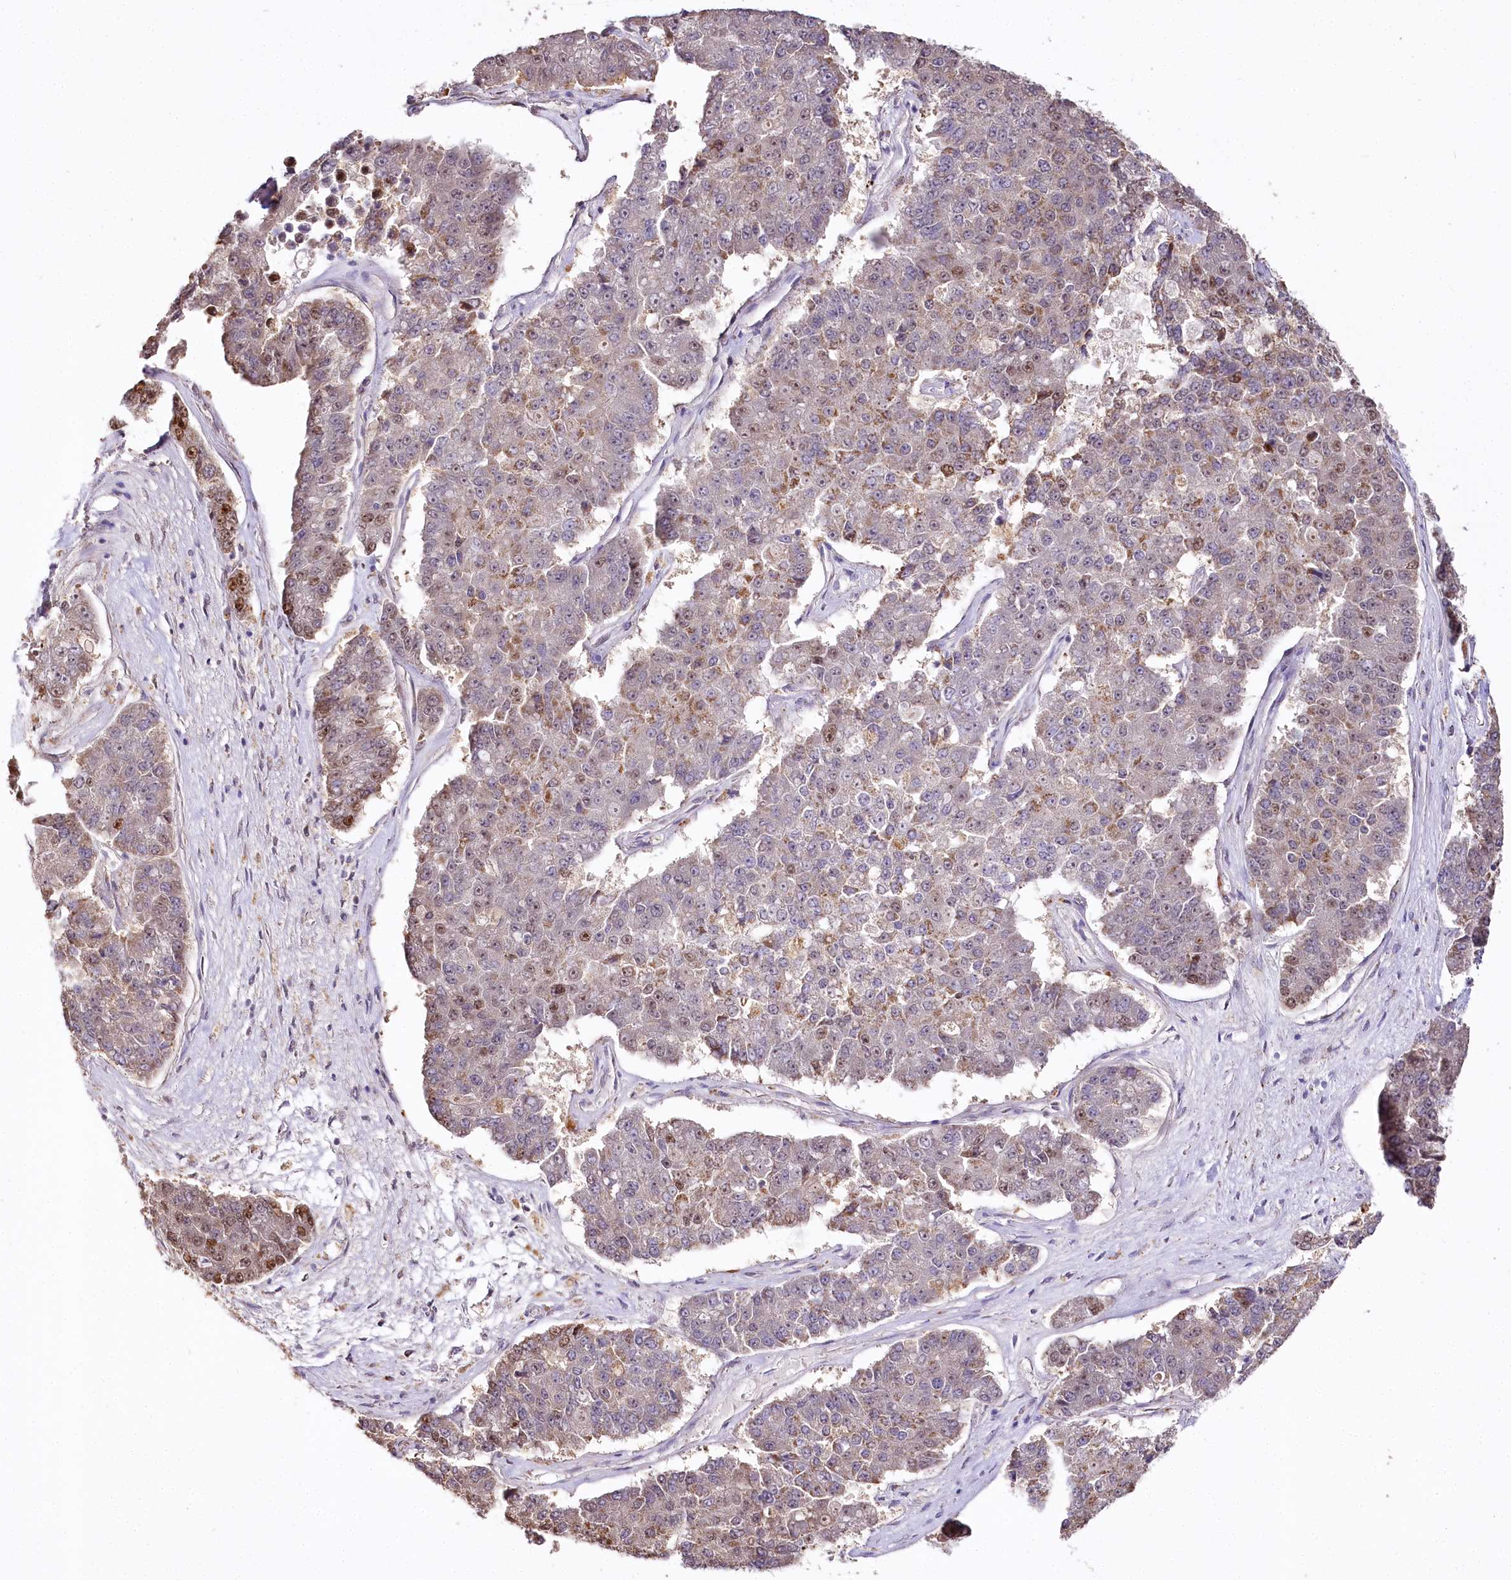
{"staining": {"intensity": "moderate", "quantity": "<25%", "location": "nuclear"}, "tissue": "pancreatic cancer", "cell_type": "Tumor cells", "image_type": "cancer", "snomed": [{"axis": "morphology", "description": "Adenocarcinoma, NOS"}, {"axis": "topography", "description": "Pancreas"}], "caption": "DAB (3,3'-diaminobenzidine) immunohistochemical staining of human pancreatic cancer (adenocarcinoma) displays moderate nuclear protein expression in approximately <25% of tumor cells. (DAB = brown stain, brightfield microscopy at high magnification).", "gene": "ZNF226", "patient": {"sex": "male", "age": 50}}